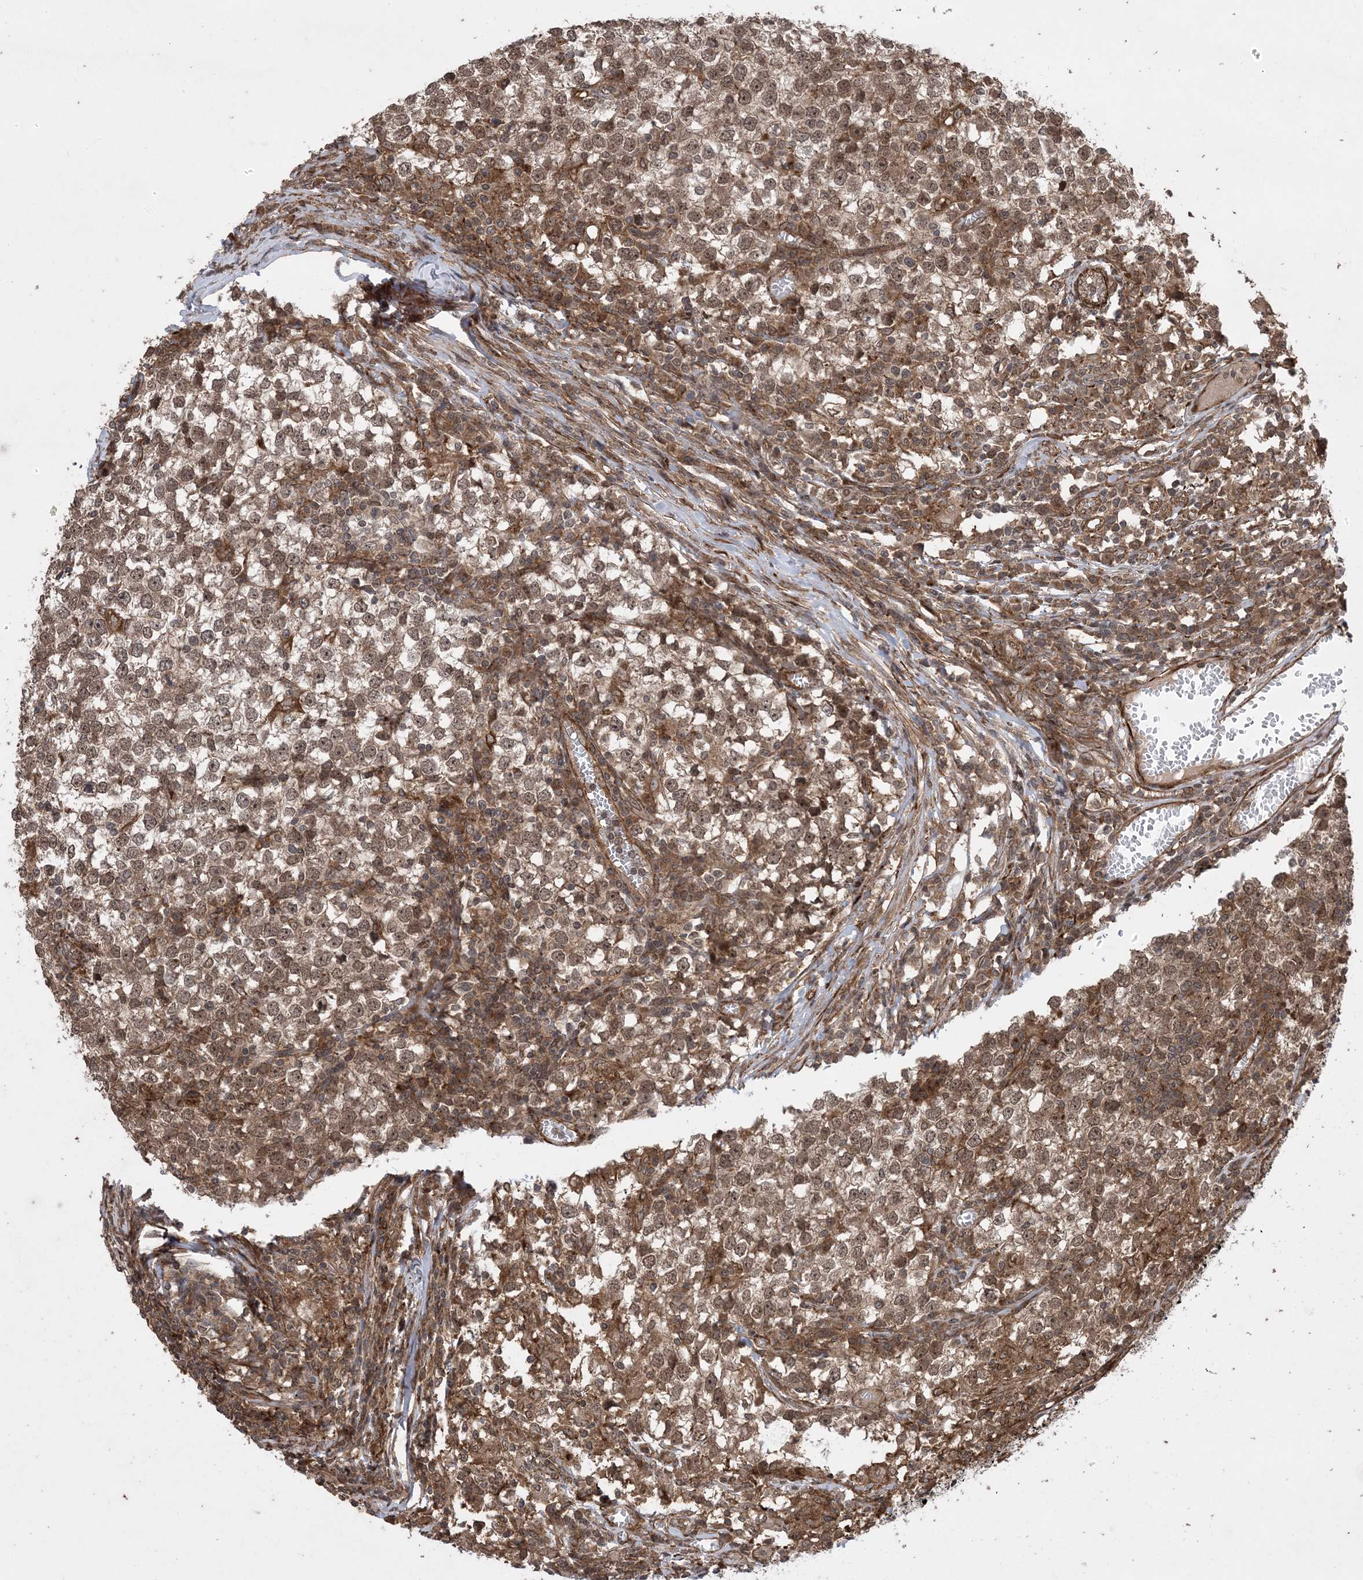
{"staining": {"intensity": "moderate", "quantity": ">75%", "location": "cytoplasmic/membranous,nuclear"}, "tissue": "testis cancer", "cell_type": "Tumor cells", "image_type": "cancer", "snomed": [{"axis": "morphology", "description": "Seminoma, NOS"}, {"axis": "topography", "description": "Testis"}], "caption": "Human testis cancer stained with a brown dye reveals moderate cytoplasmic/membranous and nuclear positive expression in approximately >75% of tumor cells.", "gene": "ZNF511", "patient": {"sex": "male", "age": 65}}